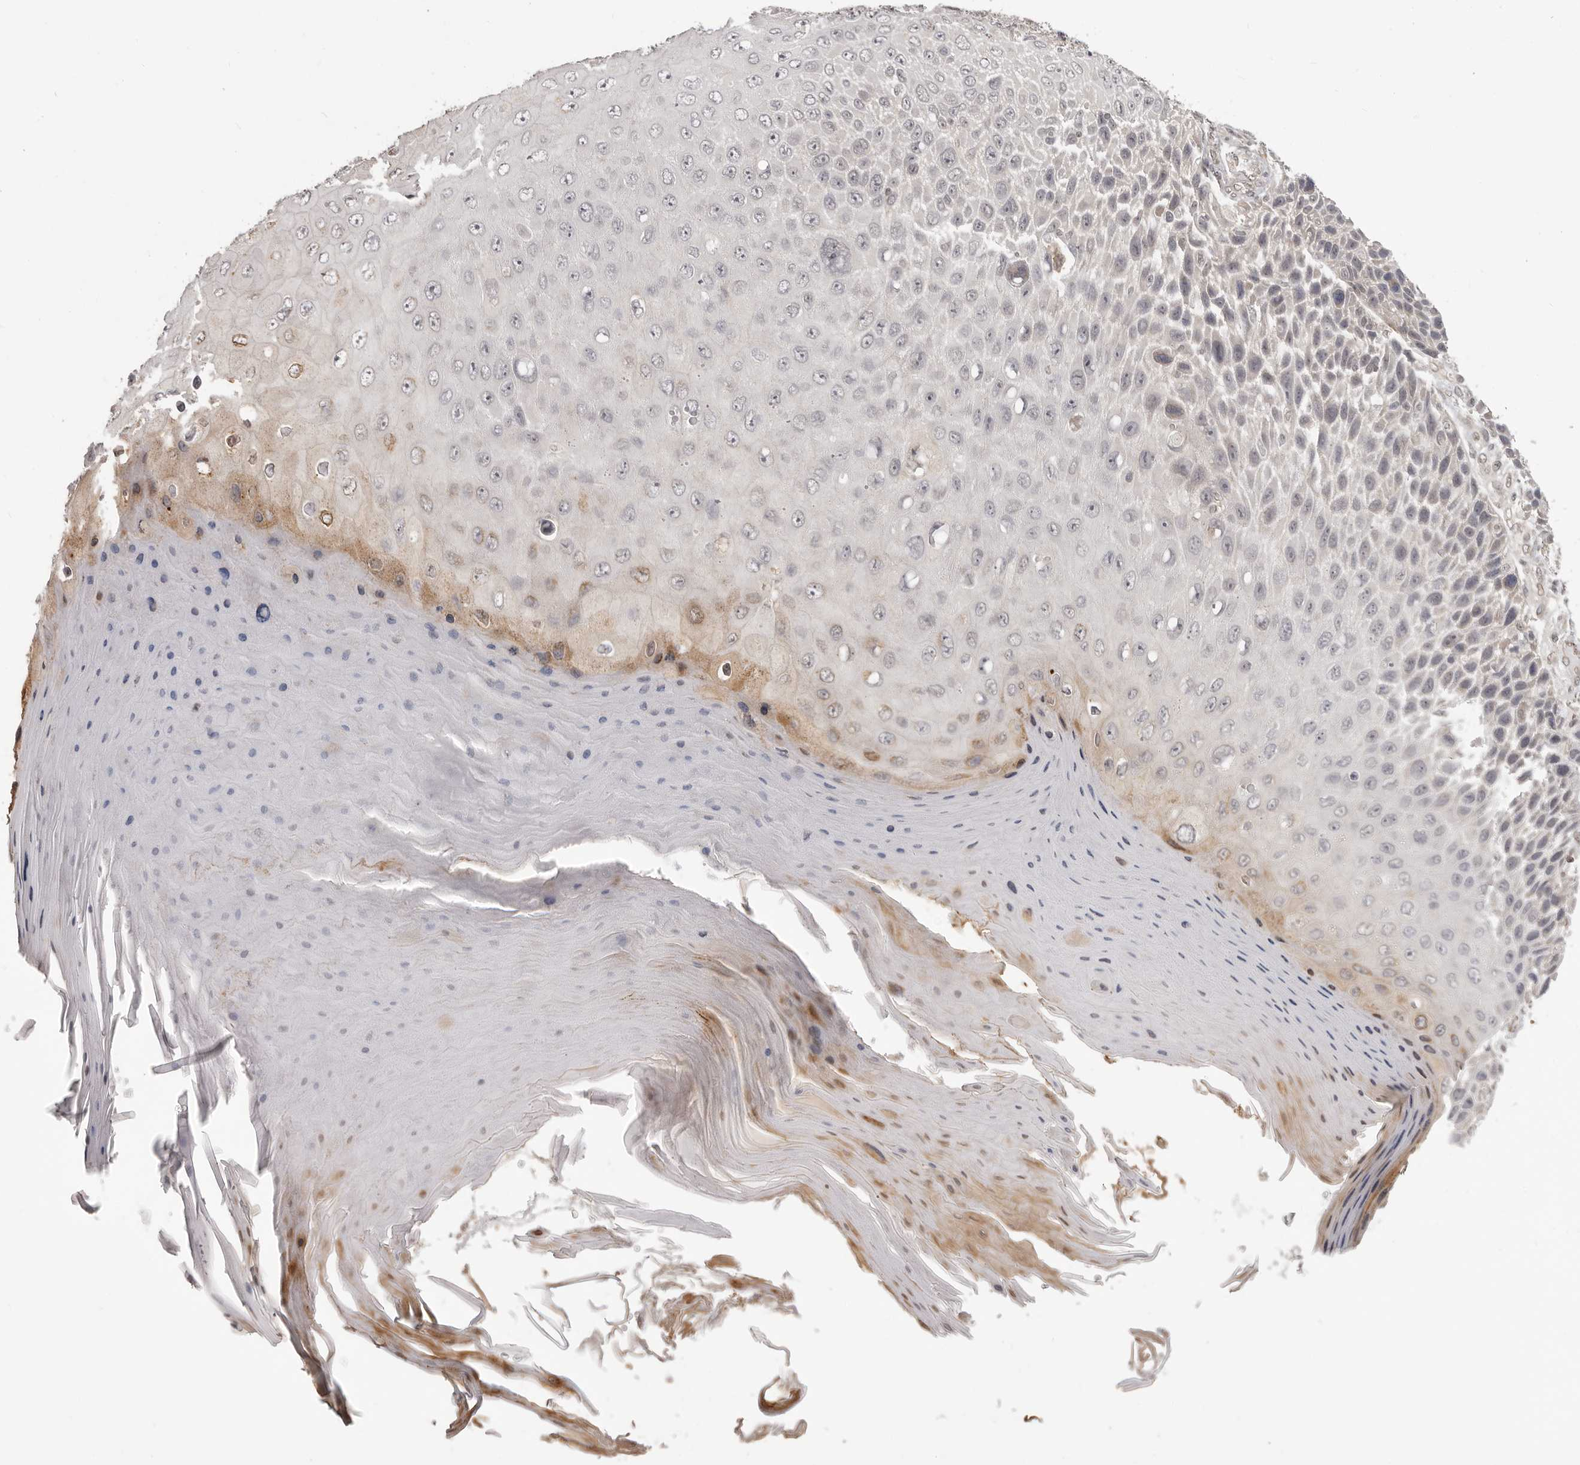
{"staining": {"intensity": "negative", "quantity": "none", "location": "none"}, "tissue": "skin cancer", "cell_type": "Tumor cells", "image_type": "cancer", "snomed": [{"axis": "morphology", "description": "Squamous cell carcinoma, NOS"}, {"axis": "topography", "description": "Skin"}], "caption": "The photomicrograph exhibits no staining of tumor cells in skin cancer (squamous cell carcinoma).", "gene": "RNF2", "patient": {"sex": "female", "age": 88}}